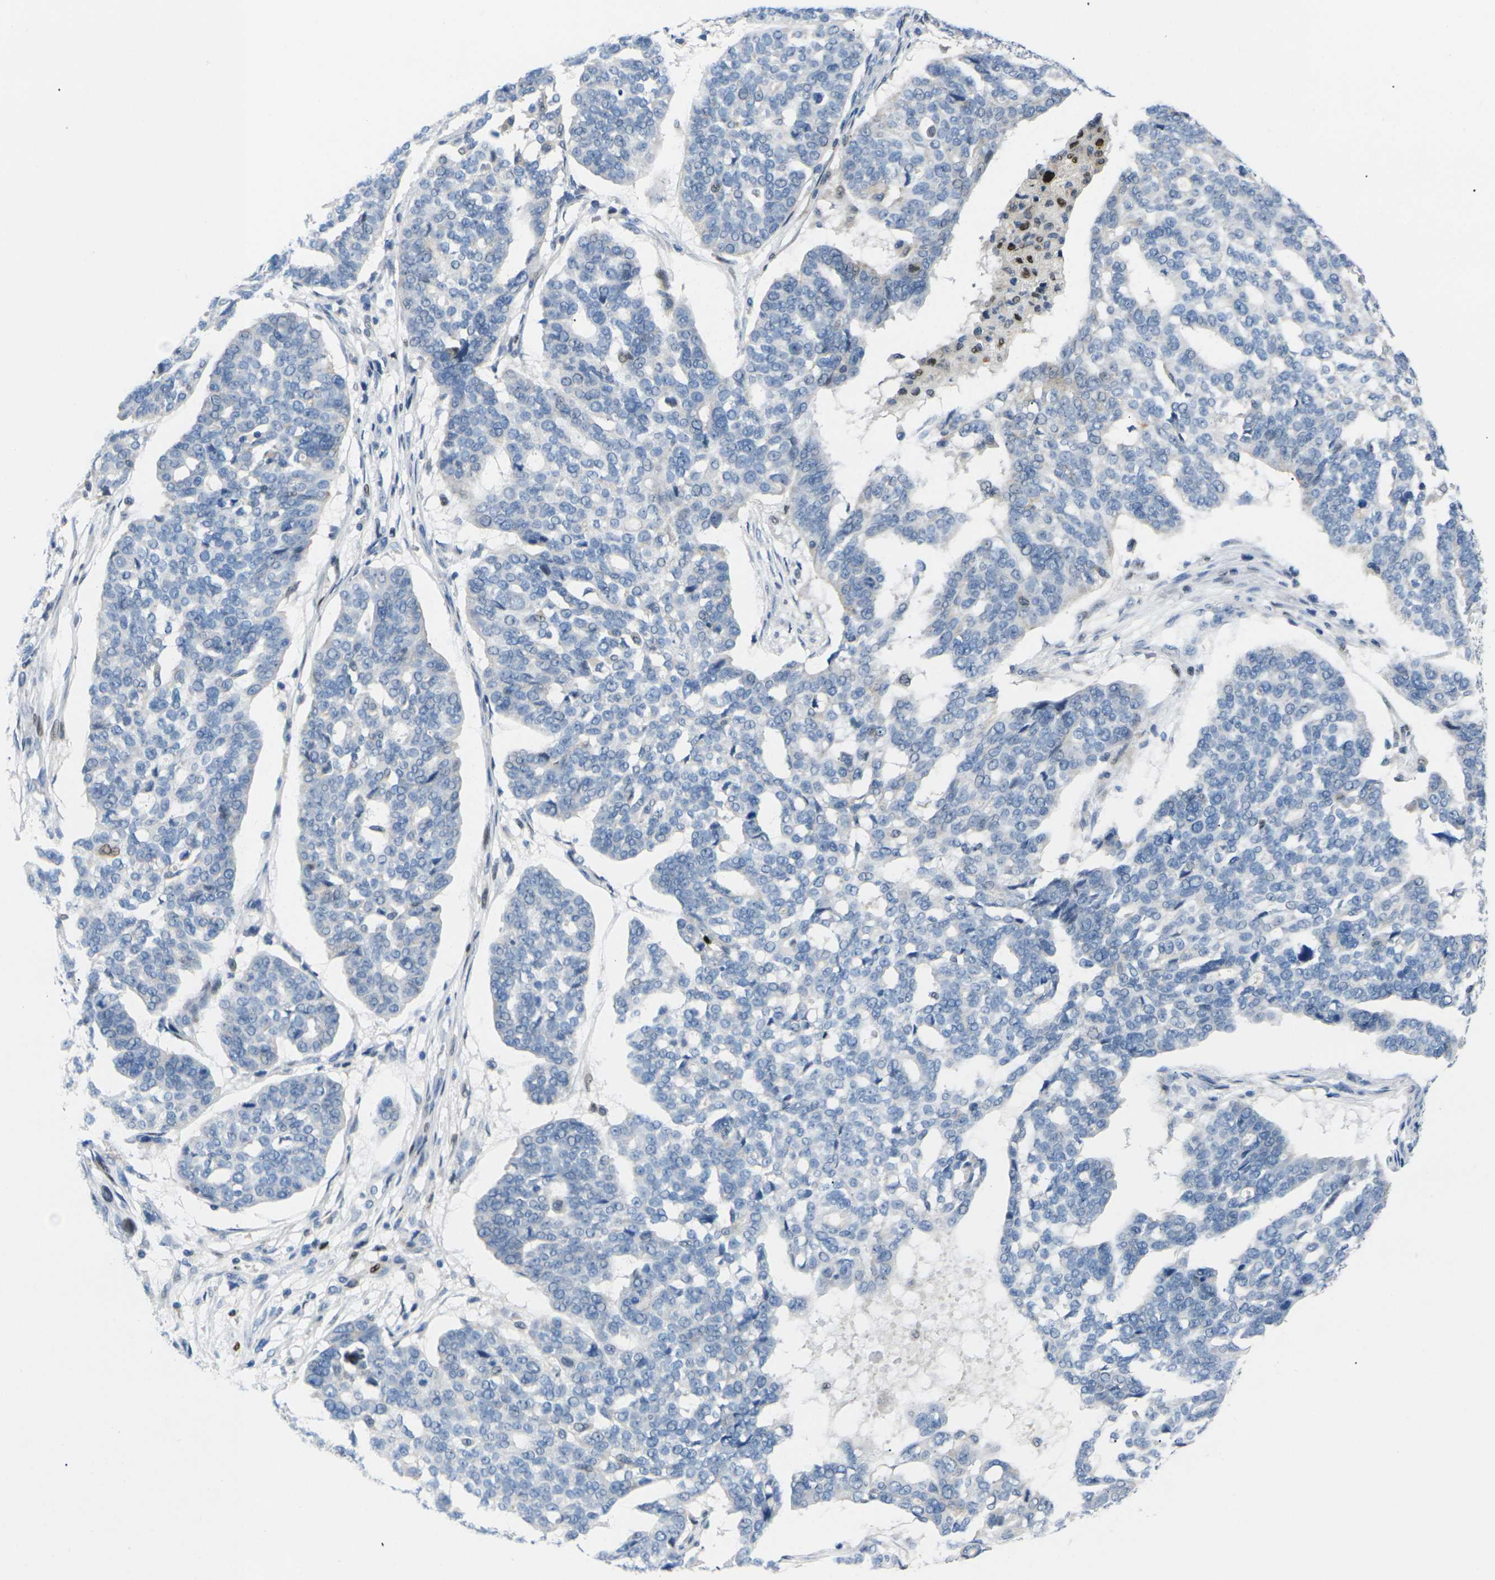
{"staining": {"intensity": "negative", "quantity": "none", "location": "none"}, "tissue": "ovarian cancer", "cell_type": "Tumor cells", "image_type": "cancer", "snomed": [{"axis": "morphology", "description": "Cystadenocarcinoma, serous, NOS"}, {"axis": "topography", "description": "Ovary"}], "caption": "A high-resolution micrograph shows IHC staining of ovarian cancer, which shows no significant staining in tumor cells.", "gene": "RPS6KA3", "patient": {"sex": "female", "age": 59}}